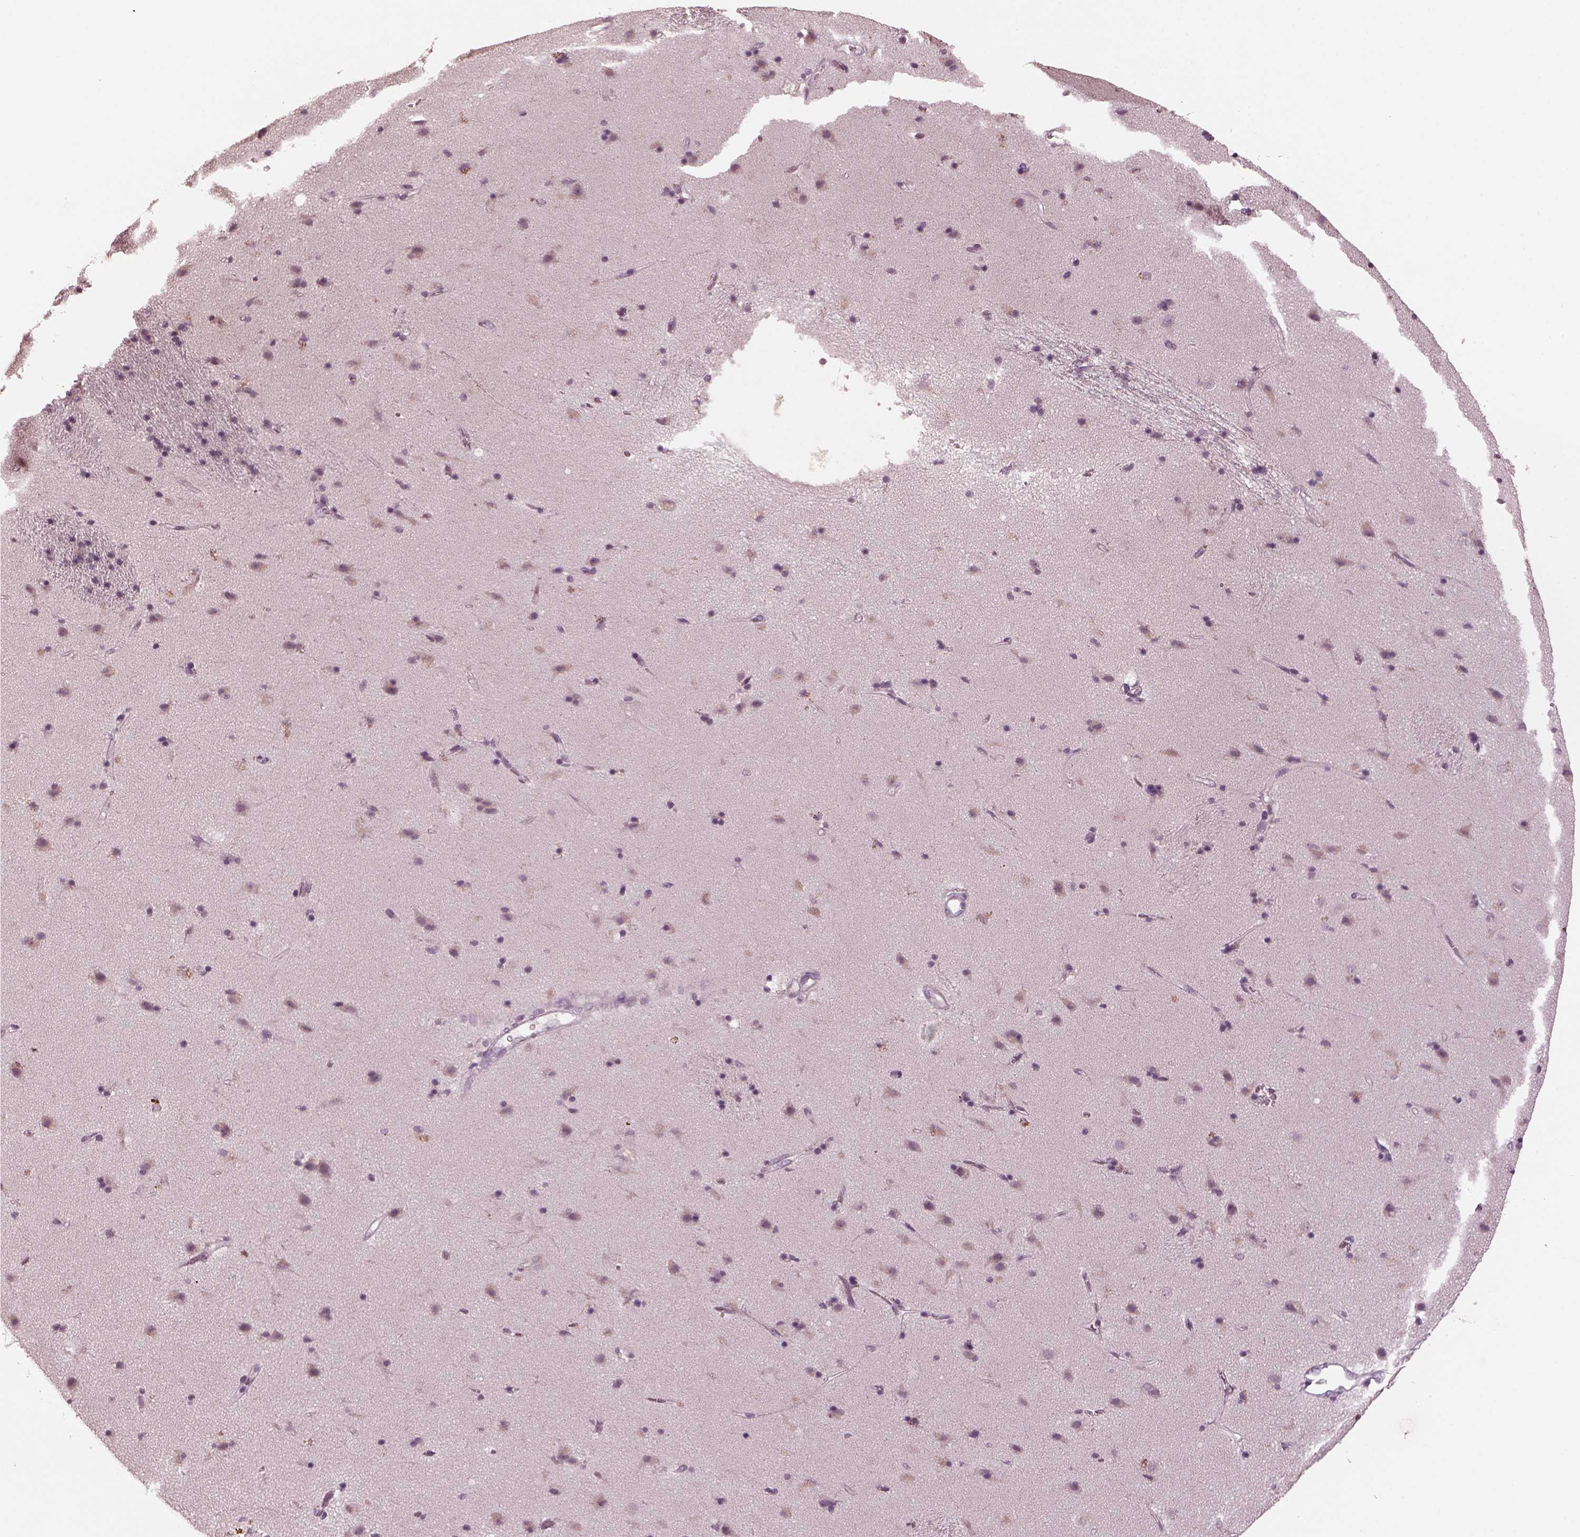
{"staining": {"intensity": "negative", "quantity": "none", "location": "none"}, "tissue": "caudate", "cell_type": "Glial cells", "image_type": "normal", "snomed": [{"axis": "morphology", "description": "Normal tissue, NOS"}, {"axis": "topography", "description": "Lateral ventricle wall"}], "caption": "DAB immunohistochemical staining of normal caudate exhibits no significant positivity in glial cells. (DAB IHC visualized using brightfield microscopy, high magnification).", "gene": "RCVRN", "patient": {"sex": "female", "age": 71}}